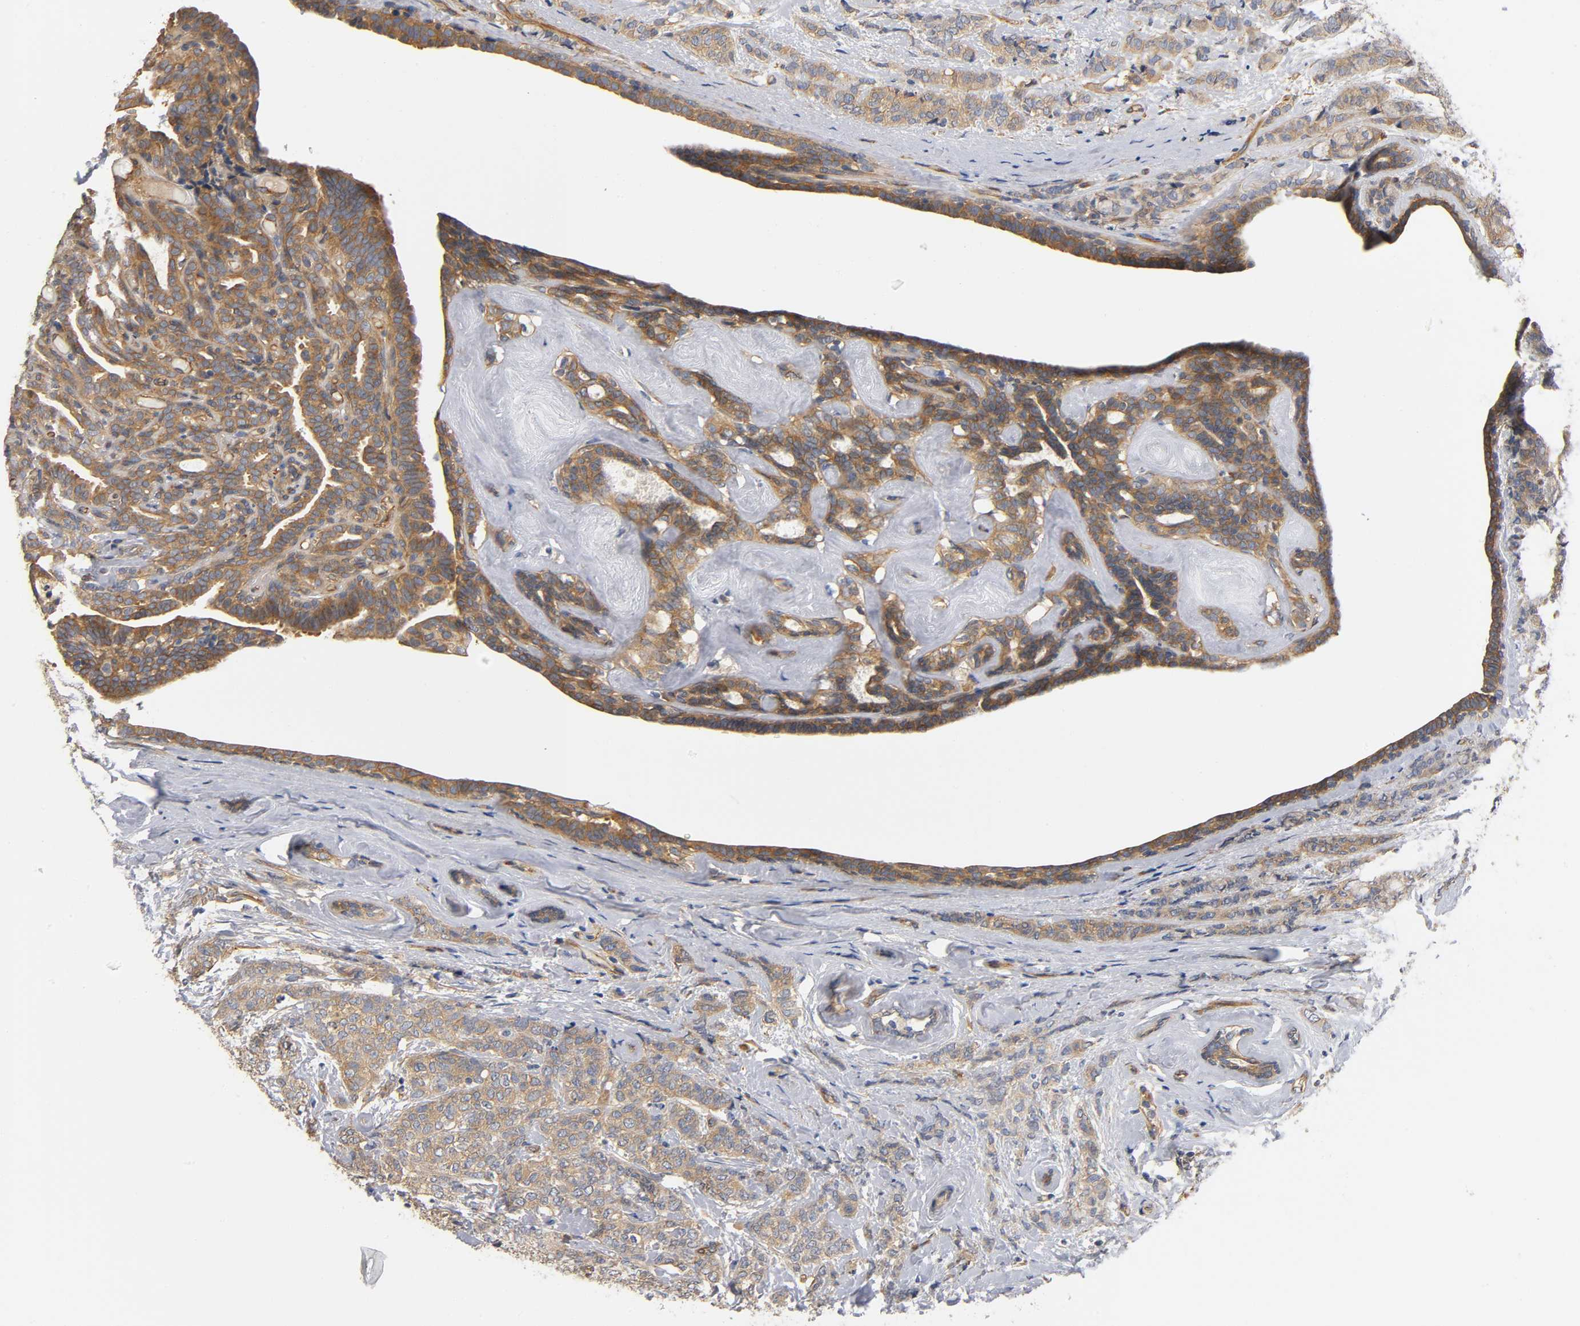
{"staining": {"intensity": "moderate", "quantity": ">75%", "location": "cytoplasmic/membranous"}, "tissue": "breast cancer", "cell_type": "Tumor cells", "image_type": "cancer", "snomed": [{"axis": "morphology", "description": "Lobular carcinoma"}, {"axis": "topography", "description": "Breast"}], "caption": "A brown stain shows moderate cytoplasmic/membranous staining of a protein in breast cancer tumor cells.", "gene": "MARS1", "patient": {"sex": "female", "age": 60}}